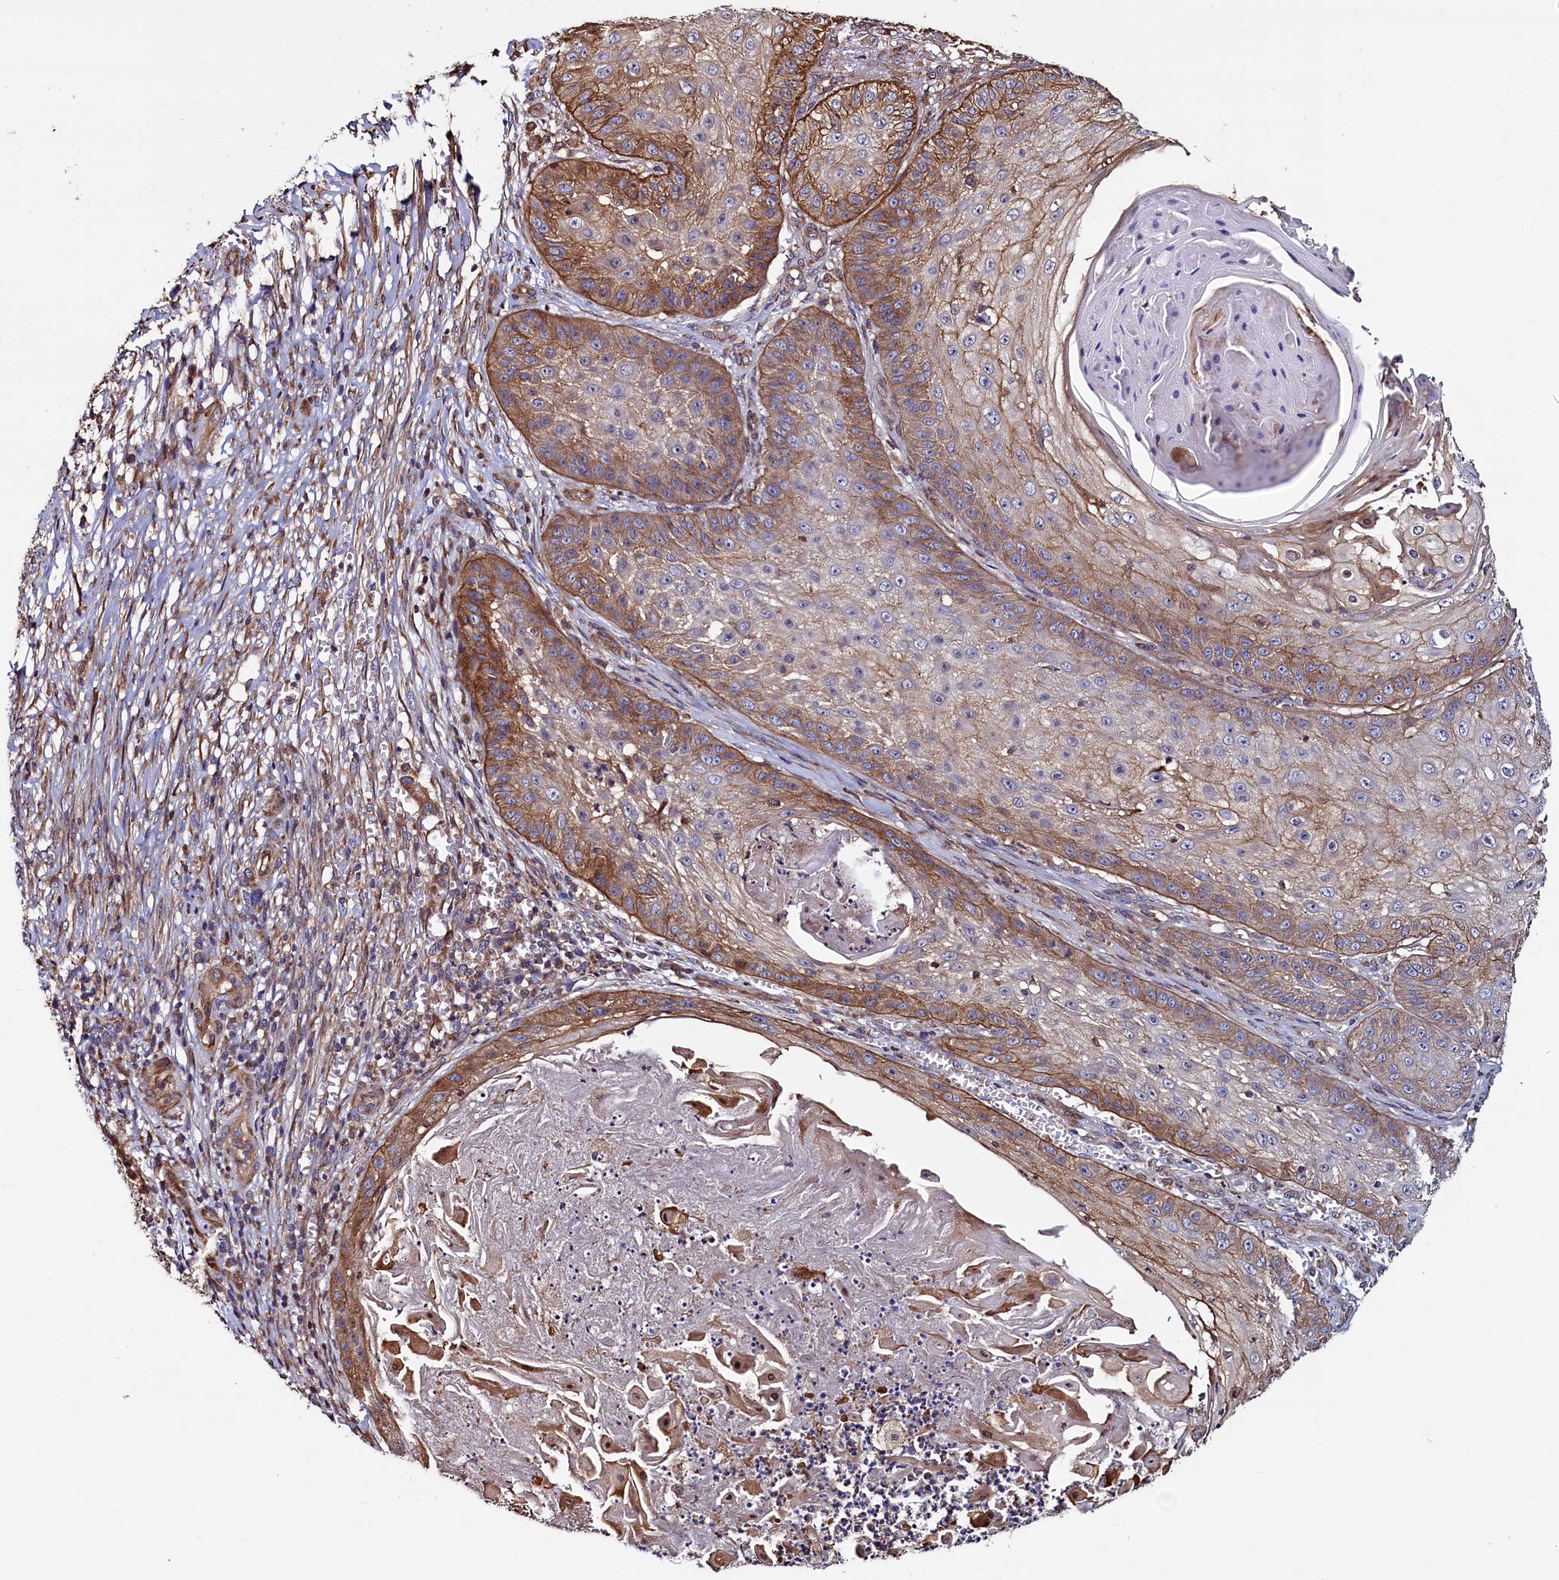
{"staining": {"intensity": "moderate", "quantity": "25%-75%", "location": "cytoplasmic/membranous"}, "tissue": "skin cancer", "cell_type": "Tumor cells", "image_type": "cancer", "snomed": [{"axis": "morphology", "description": "Squamous cell carcinoma, NOS"}, {"axis": "topography", "description": "Skin"}], "caption": "This is a micrograph of immunohistochemistry staining of skin cancer, which shows moderate positivity in the cytoplasmic/membranous of tumor cells.", "gene": "ATXN2L", "patient": {"sex": "male", "age": 70}}